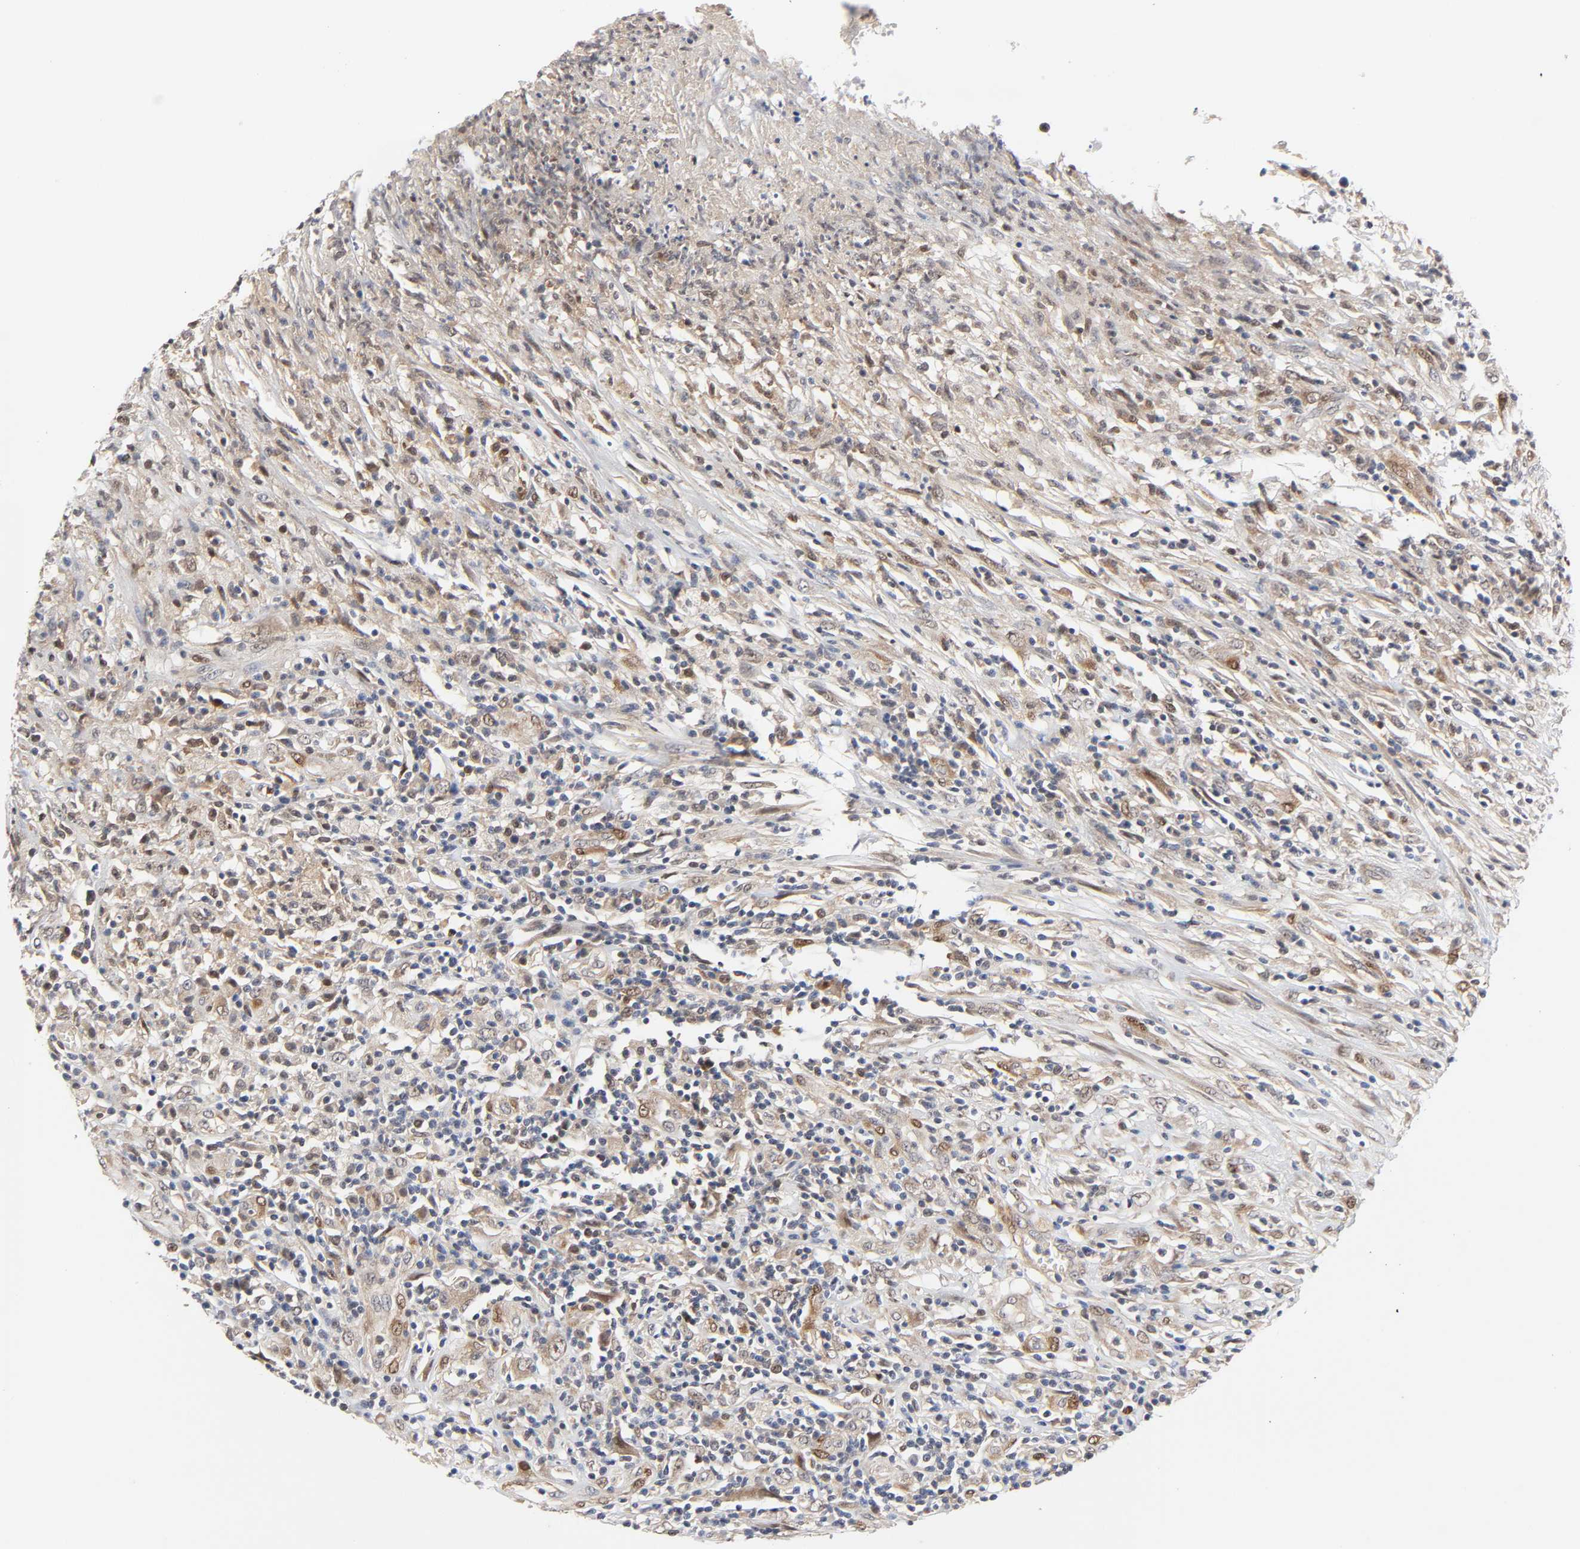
{"staining": {"intensity": "negative", "quantity": "none", "location": "none"}, "tissue": "lymphoma", "cell_type": "Tumor cells", "image_type": "cancer", "snomed": [{"axis": "morphology", "description": "Malignant lymphoma, non-Hodgkin's type, High grade"}, {"axis": "topography", "description": "Lymph node"}], "caption": "Immunohistochemistry (IHC) image of neoplastic tissue: malignant lymphoma, non-Hodgkin's type (high-grade) stained with DAB demonstrates no significant protein positivity in tumor cells.", "gene": "PTEN", "patient": {"sex": "female", "age": 84}}